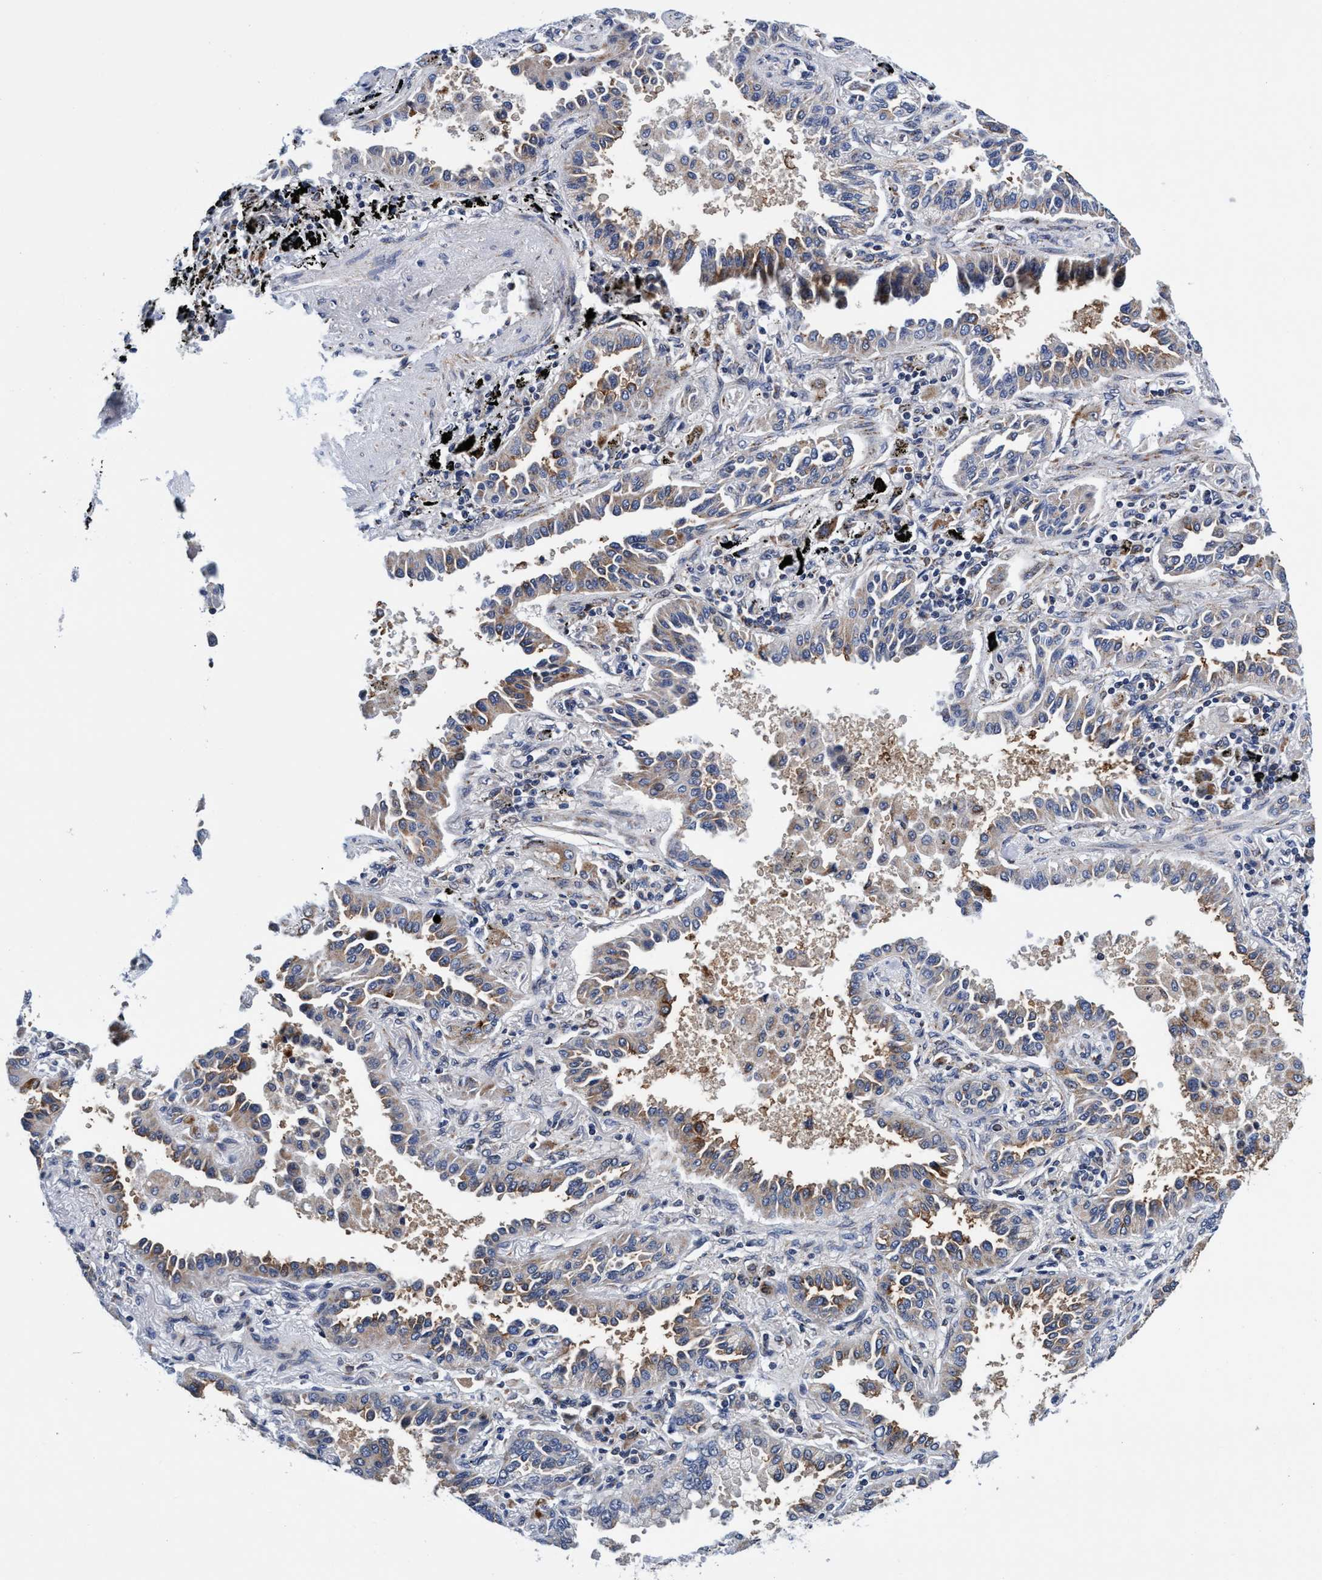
{"staining": {"intensity": "weak", "quantity": "<25%", "location": "cytoplasmic/membranous"}, "tissue": "lung cancer", "cell_type": "Tumor cells", "image_type": "cancer", "snomed": [{"axis": "morphology", "description": "Normal tissue, NOS"}, {"axis": "morphology", "description": "Adenocarcinoma, NOS"}, {"axis": "topography", "description": "Lung"}], "caption": "Histopathology image shows no protein expression in tumor cells of lung cancer tissue.", "gene": "AGAP2", "patient": {"sex": "male", "age": 59}}